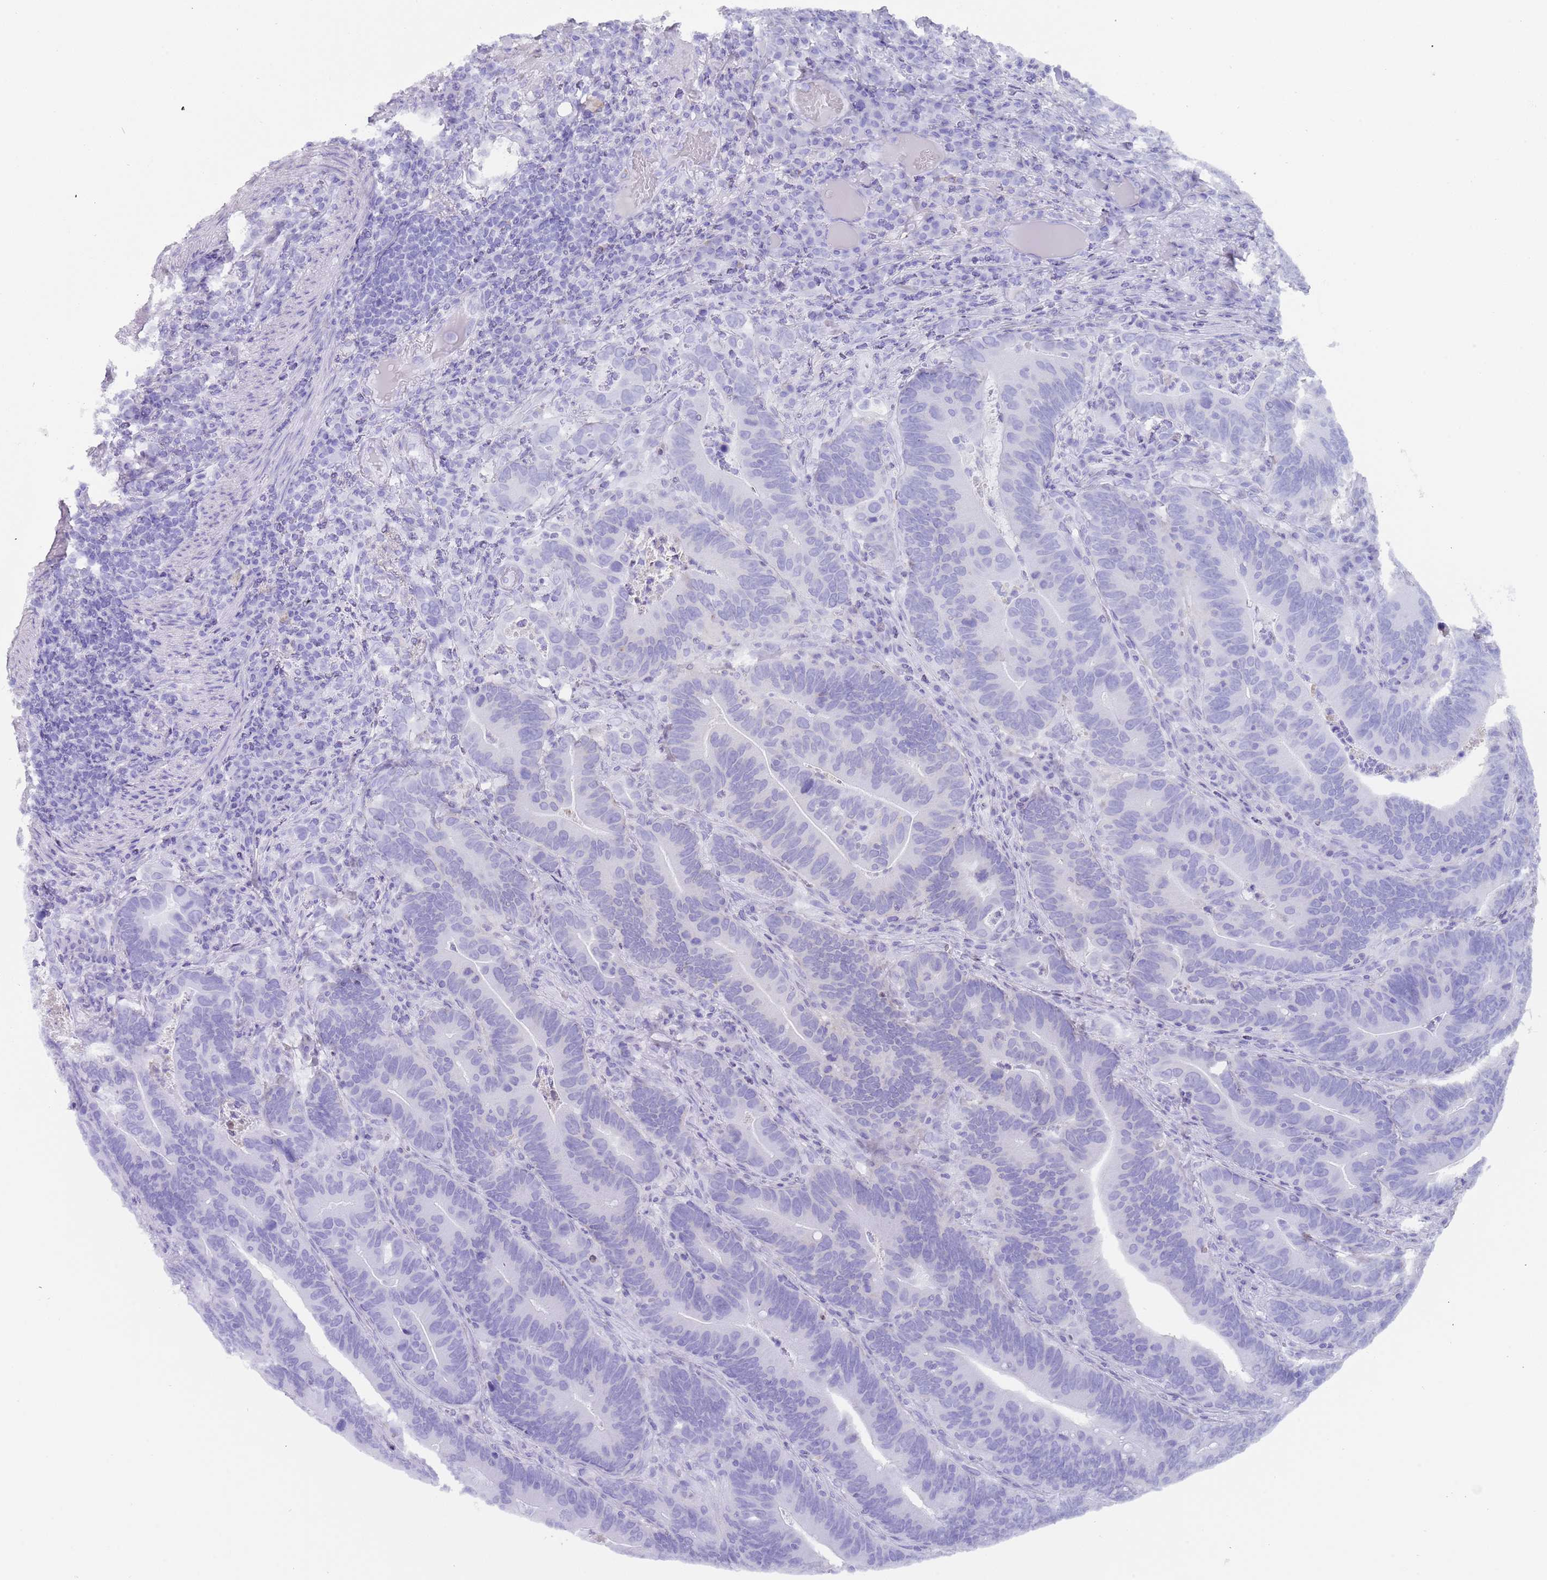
{"staining": {"intensity": "negative", "quantity": "none", "location": "none"}, "tissue": "colorectal cancer", "cell_type": "Tumor cells", "image_type": "cancer", "snomed": [{"axis": "morphology", "description": "Adenocarcinoma, NOS"}, {"axis": "topography", "description": "Colon"}], "caption": "A high-resolution histopathology image shows immunohistochemistry staining of colorectal cancer, which exhibits no significant positivity in tumor cells.", "gene": "HDAC8", "patient": {"sex": "female", "age": 66}}